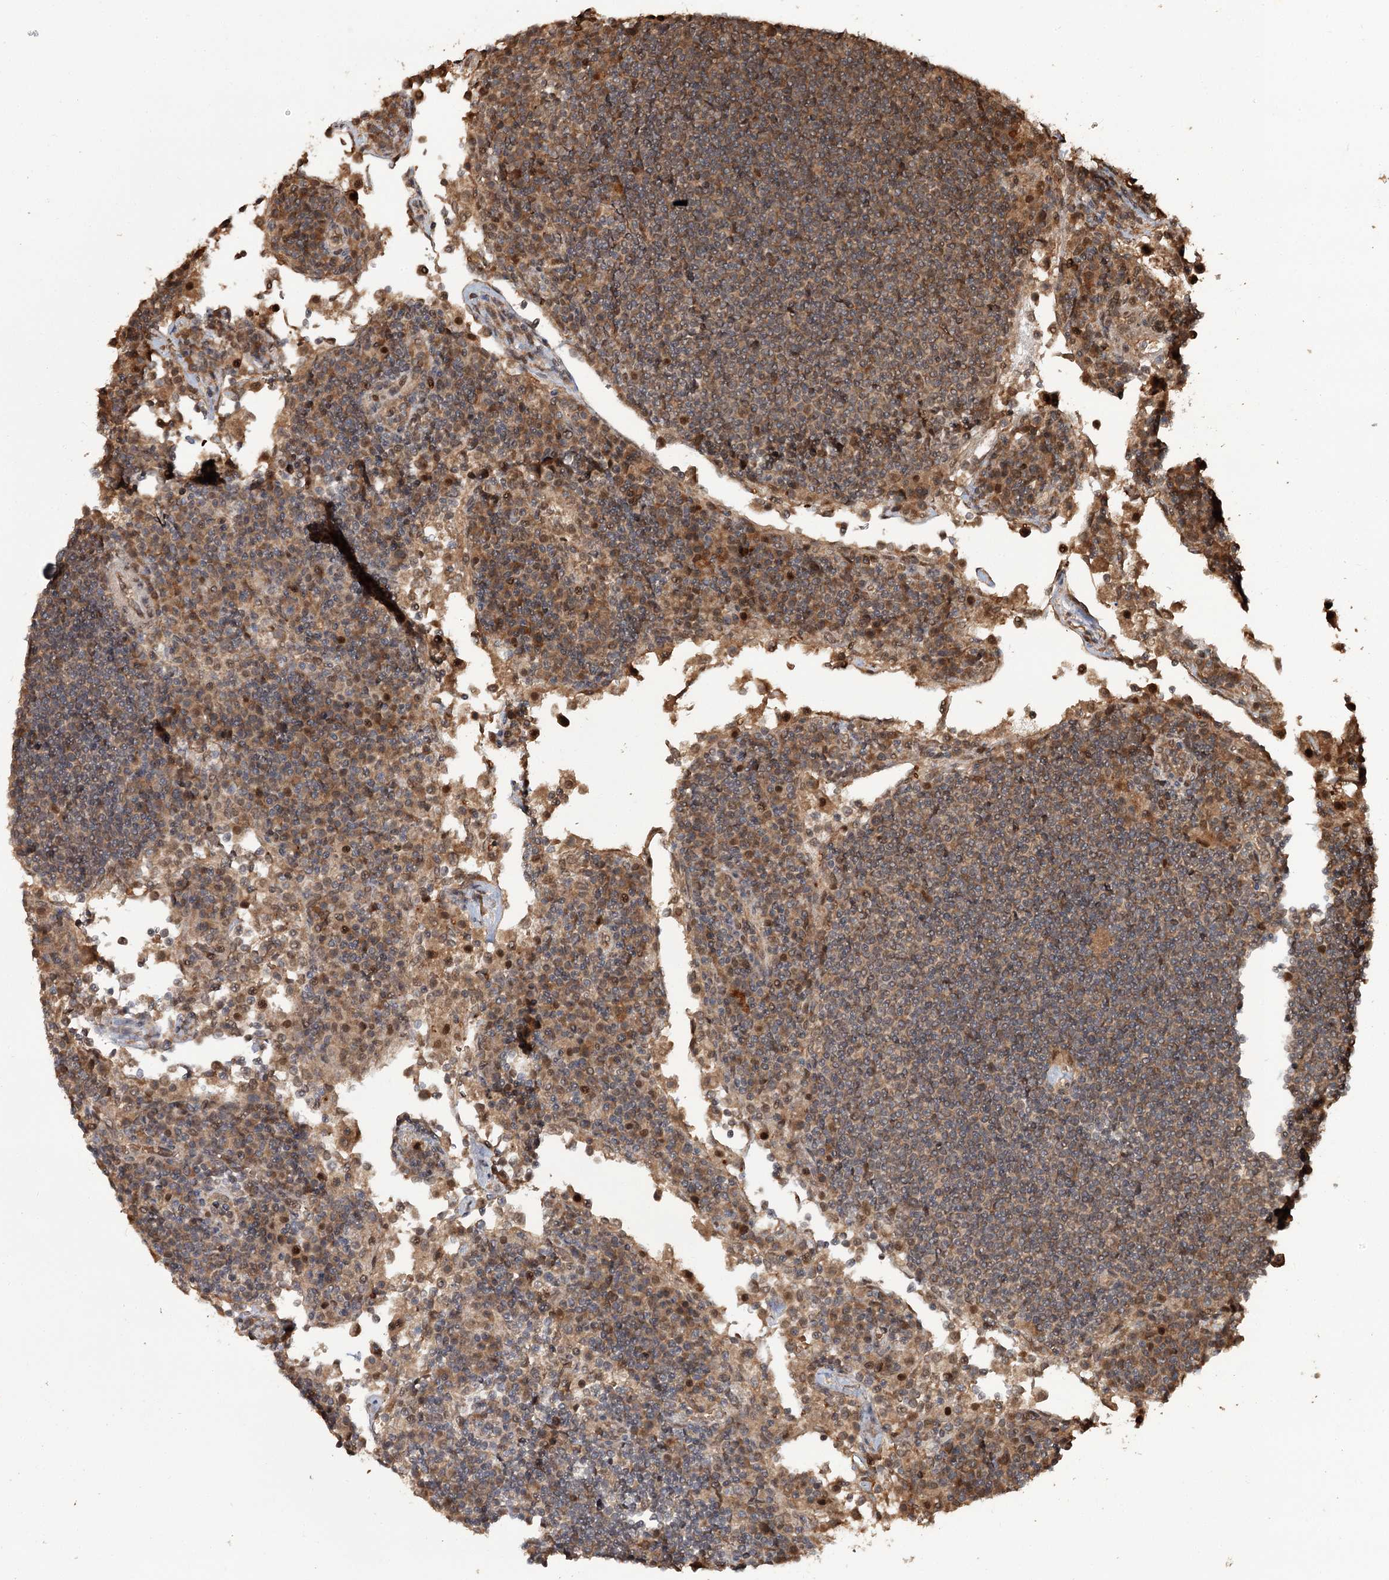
{"staining": {"intensity": "weak", "quantity": "25%-75%", "location": "cytoplasmic/membranous,nuclear"}, "tissue": "lymph node", "cell_type": "Germinal center cells", "image_type": "normal", "snomed": [{"axis": "morphology", "description": "Normal tissue, NOS"}, {"axis": "topography", "description": "Lymph node"}], "caption": "Germinal center cells demonstrate weak cytoplasmic/membranous,nuclear staining in approximately 25%-75% of cells in benign lymph node. (DAB = brown stain, brightfield microscopy at high magnification).", "gene": "N6AMT1", "patient": {"sex": "female", "age": 53}}